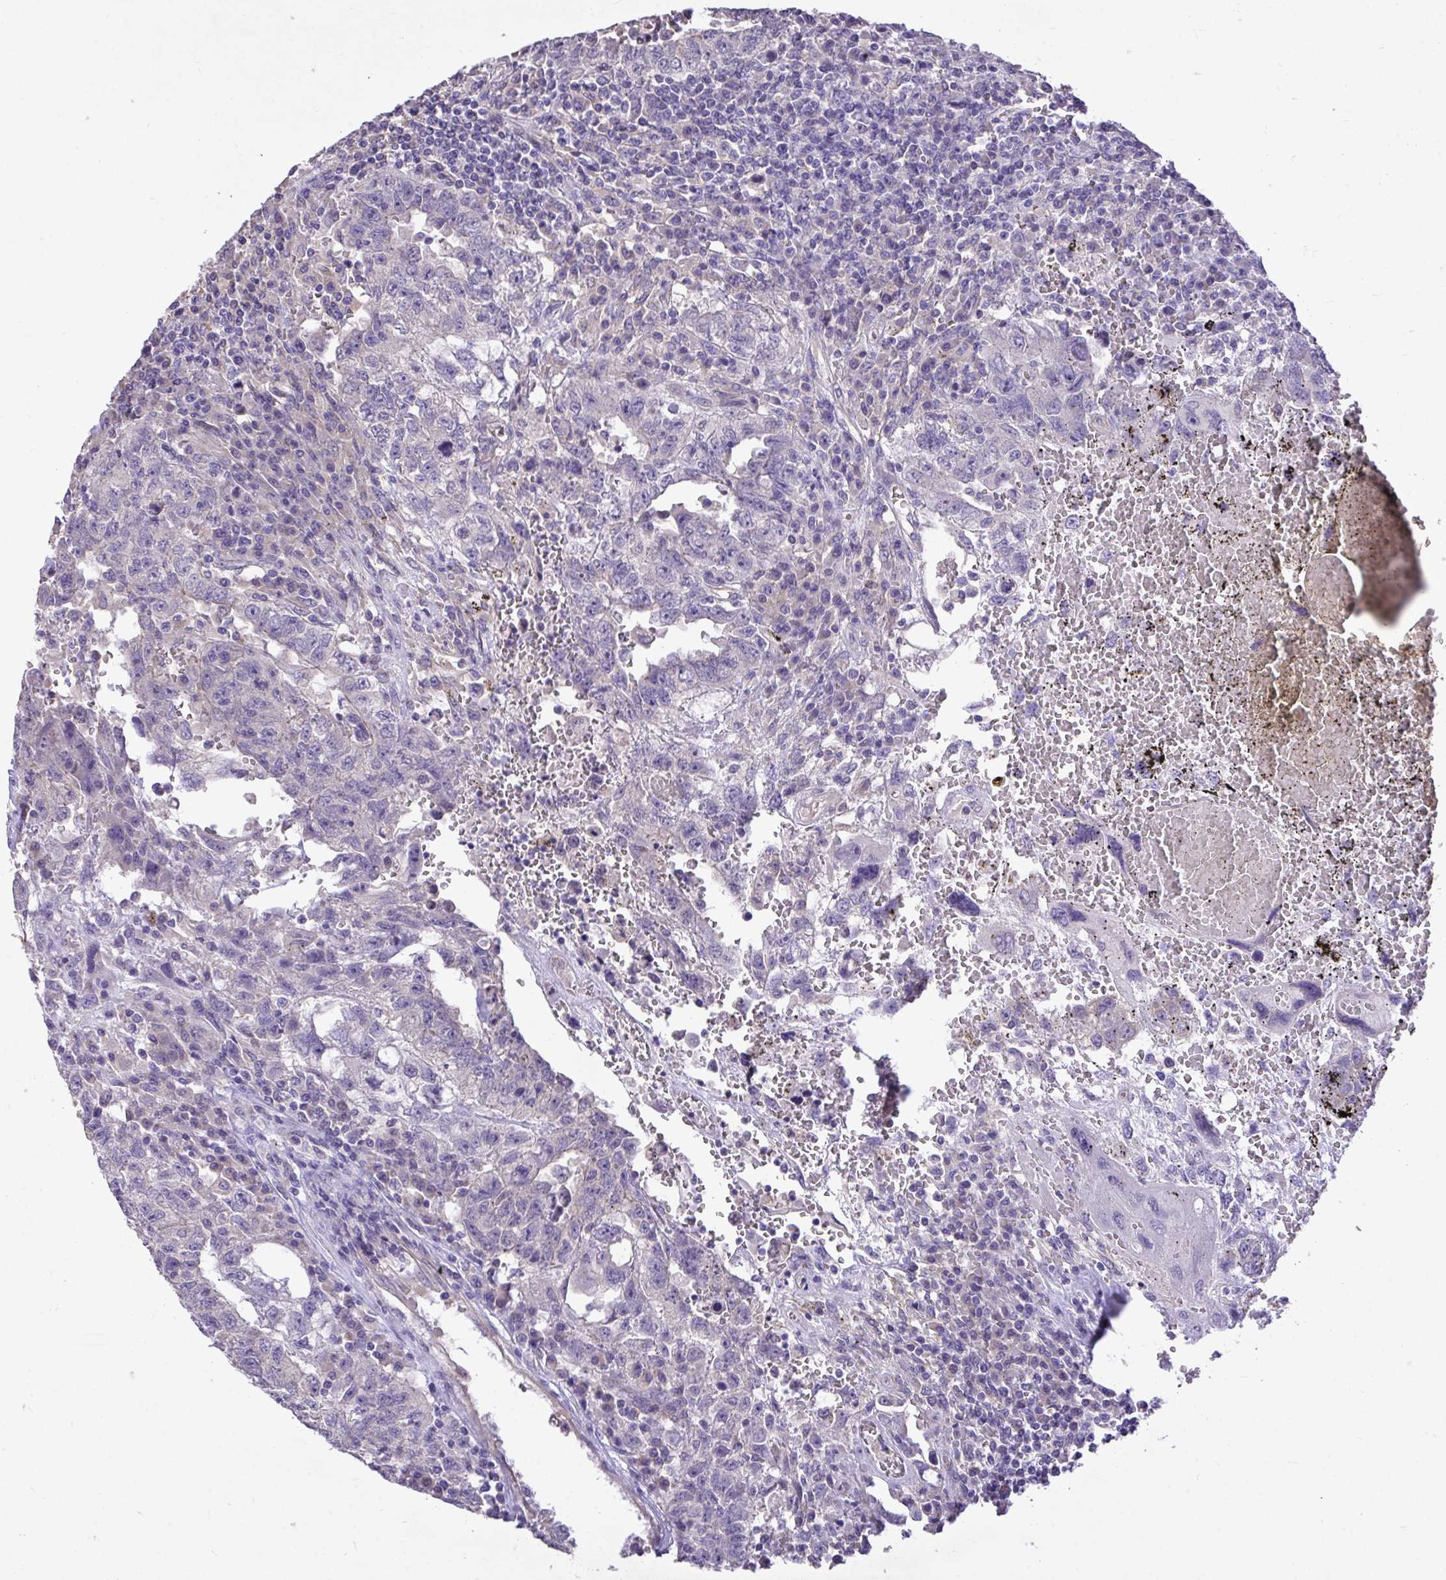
{"staining": {"intensity": "weak", "quantity": "<25%", "location": "cytoplasmic/membranous"}, "tissue": "testis cancer", "cell_type": "Tumor cells", "image_type": "cancer", "snomed": [{"axis": "morphology", "description": "Carcinoma, Embryonal, NOS"}, {"axis": "topography", "description": "Testis"}], "caption": "Tumor cells are negative for protein expression in human embryonal carcinoma (testis). (Brightfield microscopy of DAB (3,3'-diaminobenzidine) immunohistochemistry at high magnification).", "gene": "MPC2", "patient": {"sex": "male", "age": 26}}